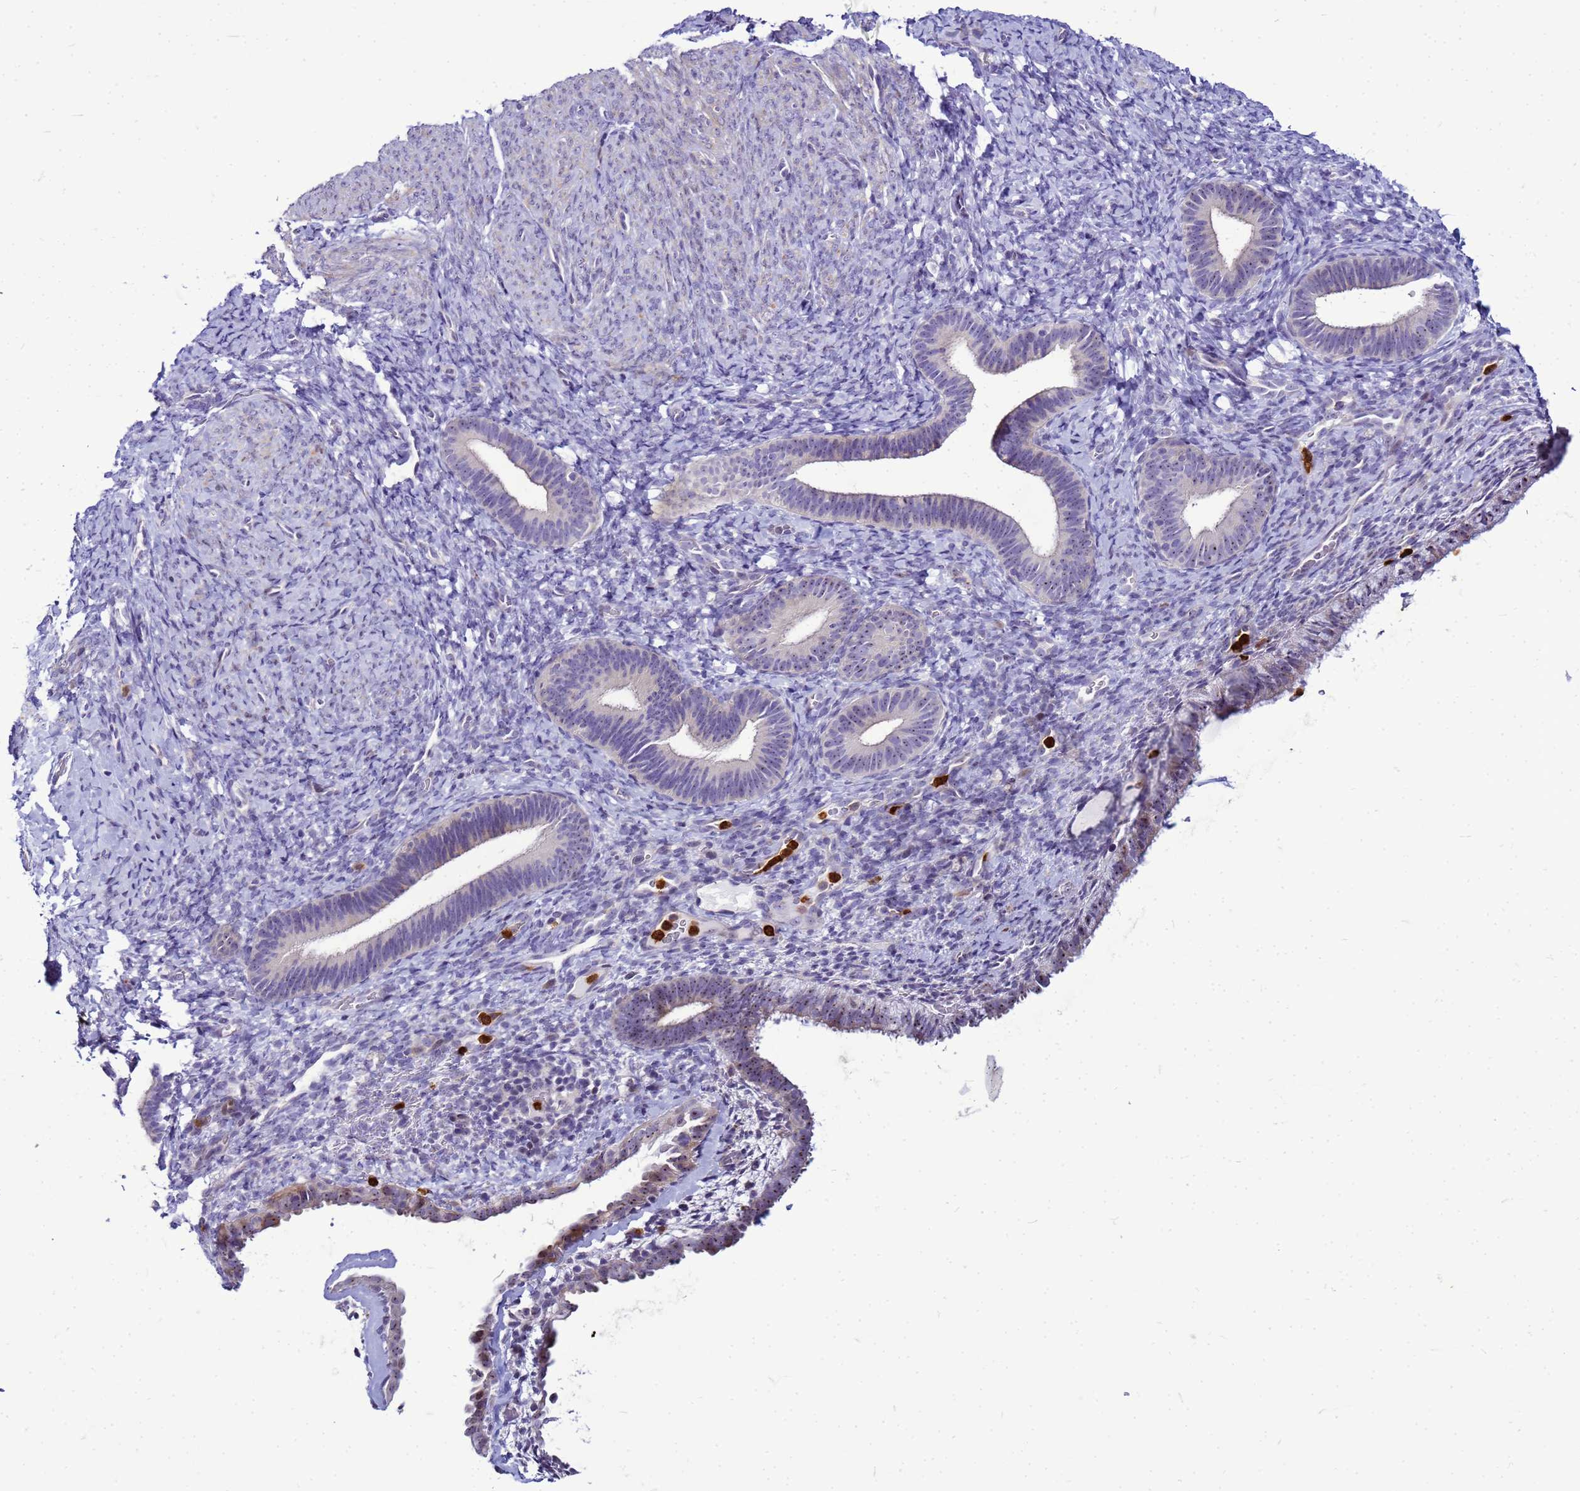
{"staining": {"intensity": "negative", "quantity": "none", "location": "none"}, "tissue": "endometrium", "cell_type": "Cells in endometrial stroma", "image_type": "normal", "snomed": [{"axis": "morphology", "description": "Normal tissue, NOS"}, {"axis": "topography", "description": "Endometrium"}], "caption": "High power microscopy micrograph of an immunohistochemistry (IHC) photomicrograph of benign endometrium, revealing no significant expression in cells in endometrial stroma.", "gene": "VPS4B", "patient": {"sex": "female", "age": 65}}